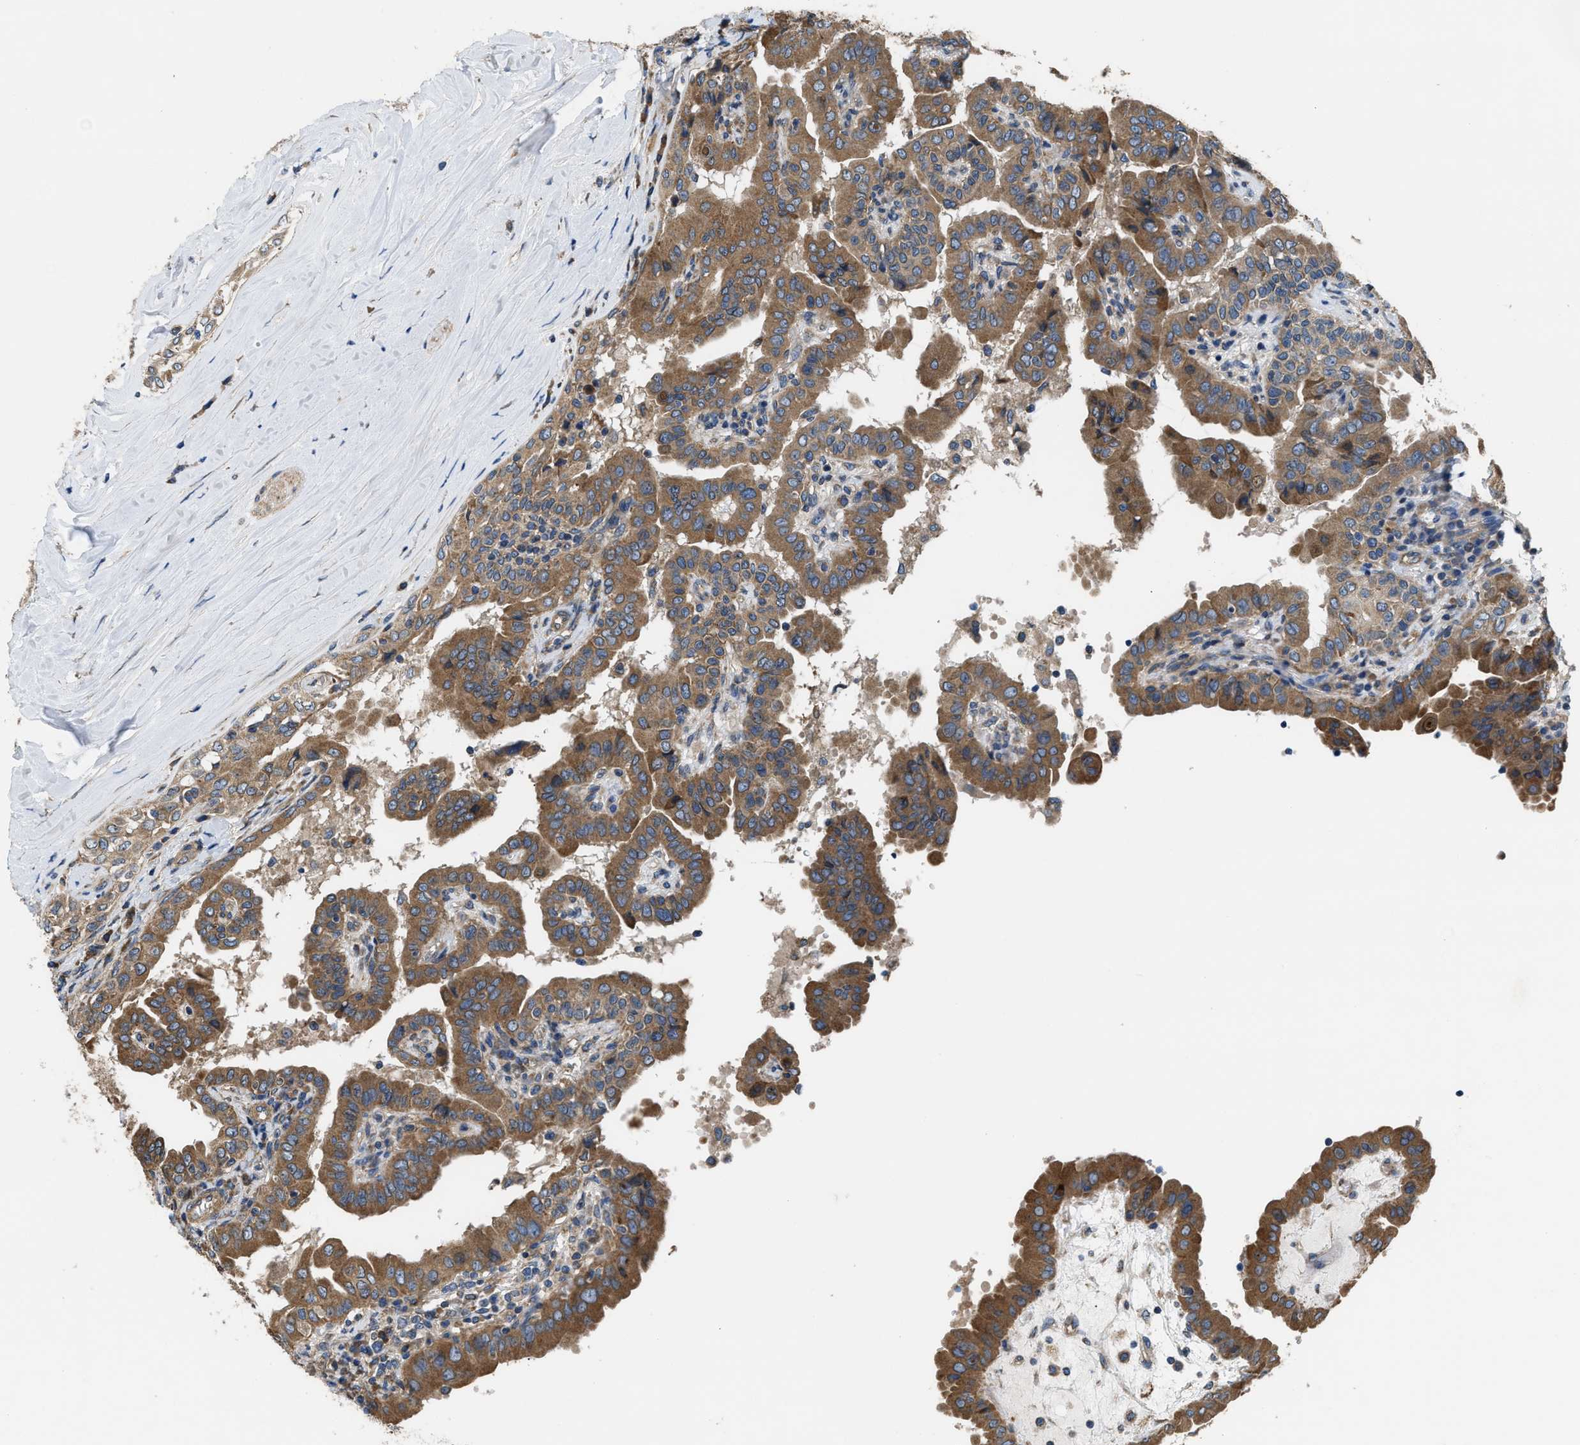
{"staining": {"intensity": "moderate", "quantity": ">75%", "location": "cytoplasmic/membranous"}, "tissue": "thyroid cancer", "cell_type": "Tumor cells", "image_type": "cancer", "snomed": [{"axis": "morphology", "description": "Papillary adenocarcinoma, NOS"}, {"axis": "topography", "description": "Thyroid gland"}], "caption": "Immunohistochemistry (IHC) (DAB) staining of thyroid papillary adenocarcinoma reveals moderate cytoplasmic/membranous protein expression in approximately >75% of tumor cells.", "gene": "CEP128", "patient": {"sex": "male", "age": 33}}